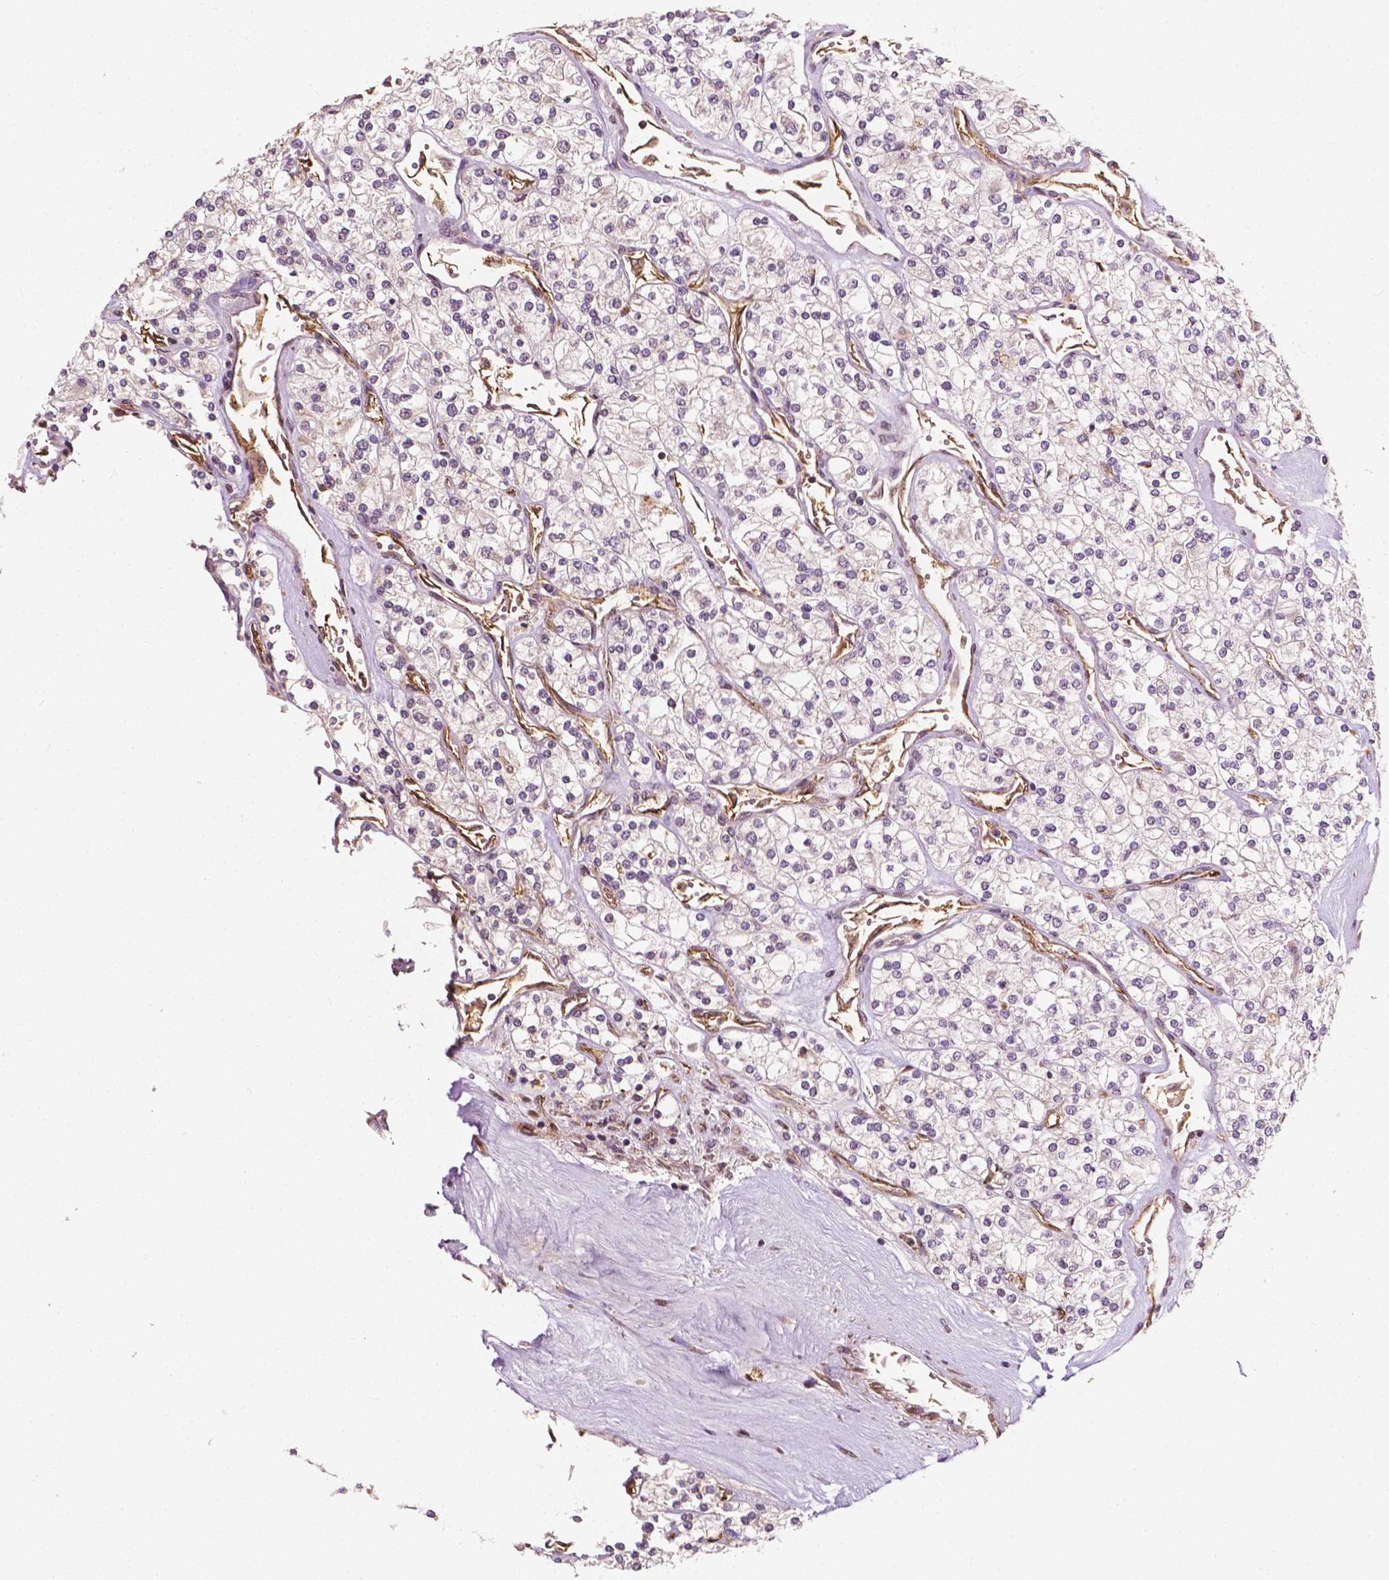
{"staining": {"intensity": "negative", "quantity": "none", "location": "none"}, "tissue": "renal cancer", "cell_type": "Tumor cells", "image_type": "cancer", "snomed": [{"axis": "morphology", "description": "Adenocarcinoma, NOS"}, {"axis": "topography", "description": "Kidney"}], "caption": "Tumor cells show no significant protein staining in renal cancer.", "gene": "G3BP1", "patient": {"sex": "male", "age": 80}}